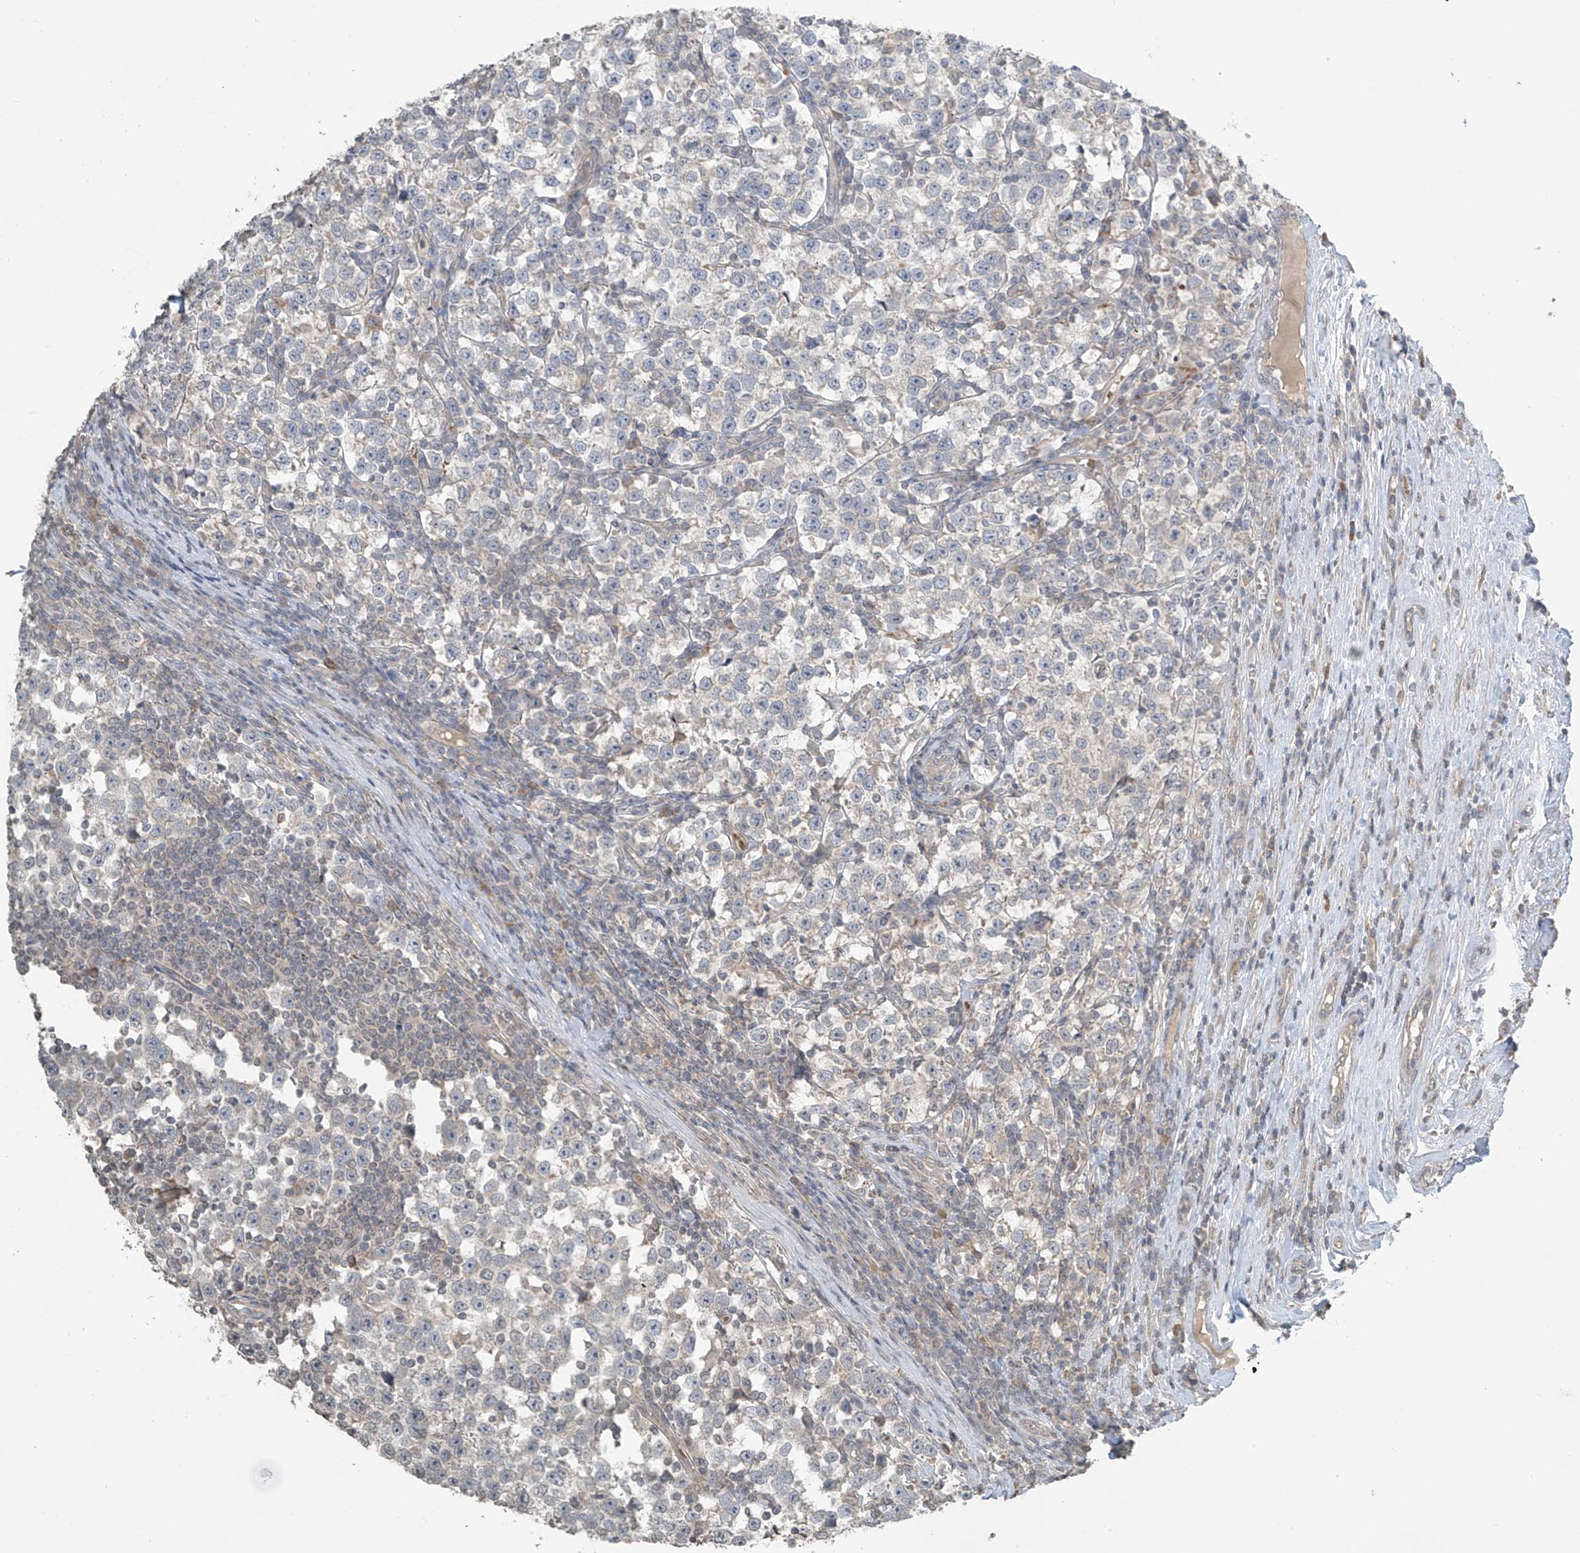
{"staining": {"intensity": "negative", "quantity": "none", "location": "none"}, "tissue": "testis cancer", "cell_type": "Tumor cells", "image_type": "cancer", "snomed": [{"axis": "morphology", "description": "Normal tissue, NOS"}, {"axis": "morphology", "description": "Seminoma, NOS"}, {"axis": "topography", "description": "Testis"}], "caption": "This is an IHC photomicrograph of human testis seminoma. There is no staining in tumor cells.", "gene": "HOXA11", "patient": {"sex": "male", "age": 43}}